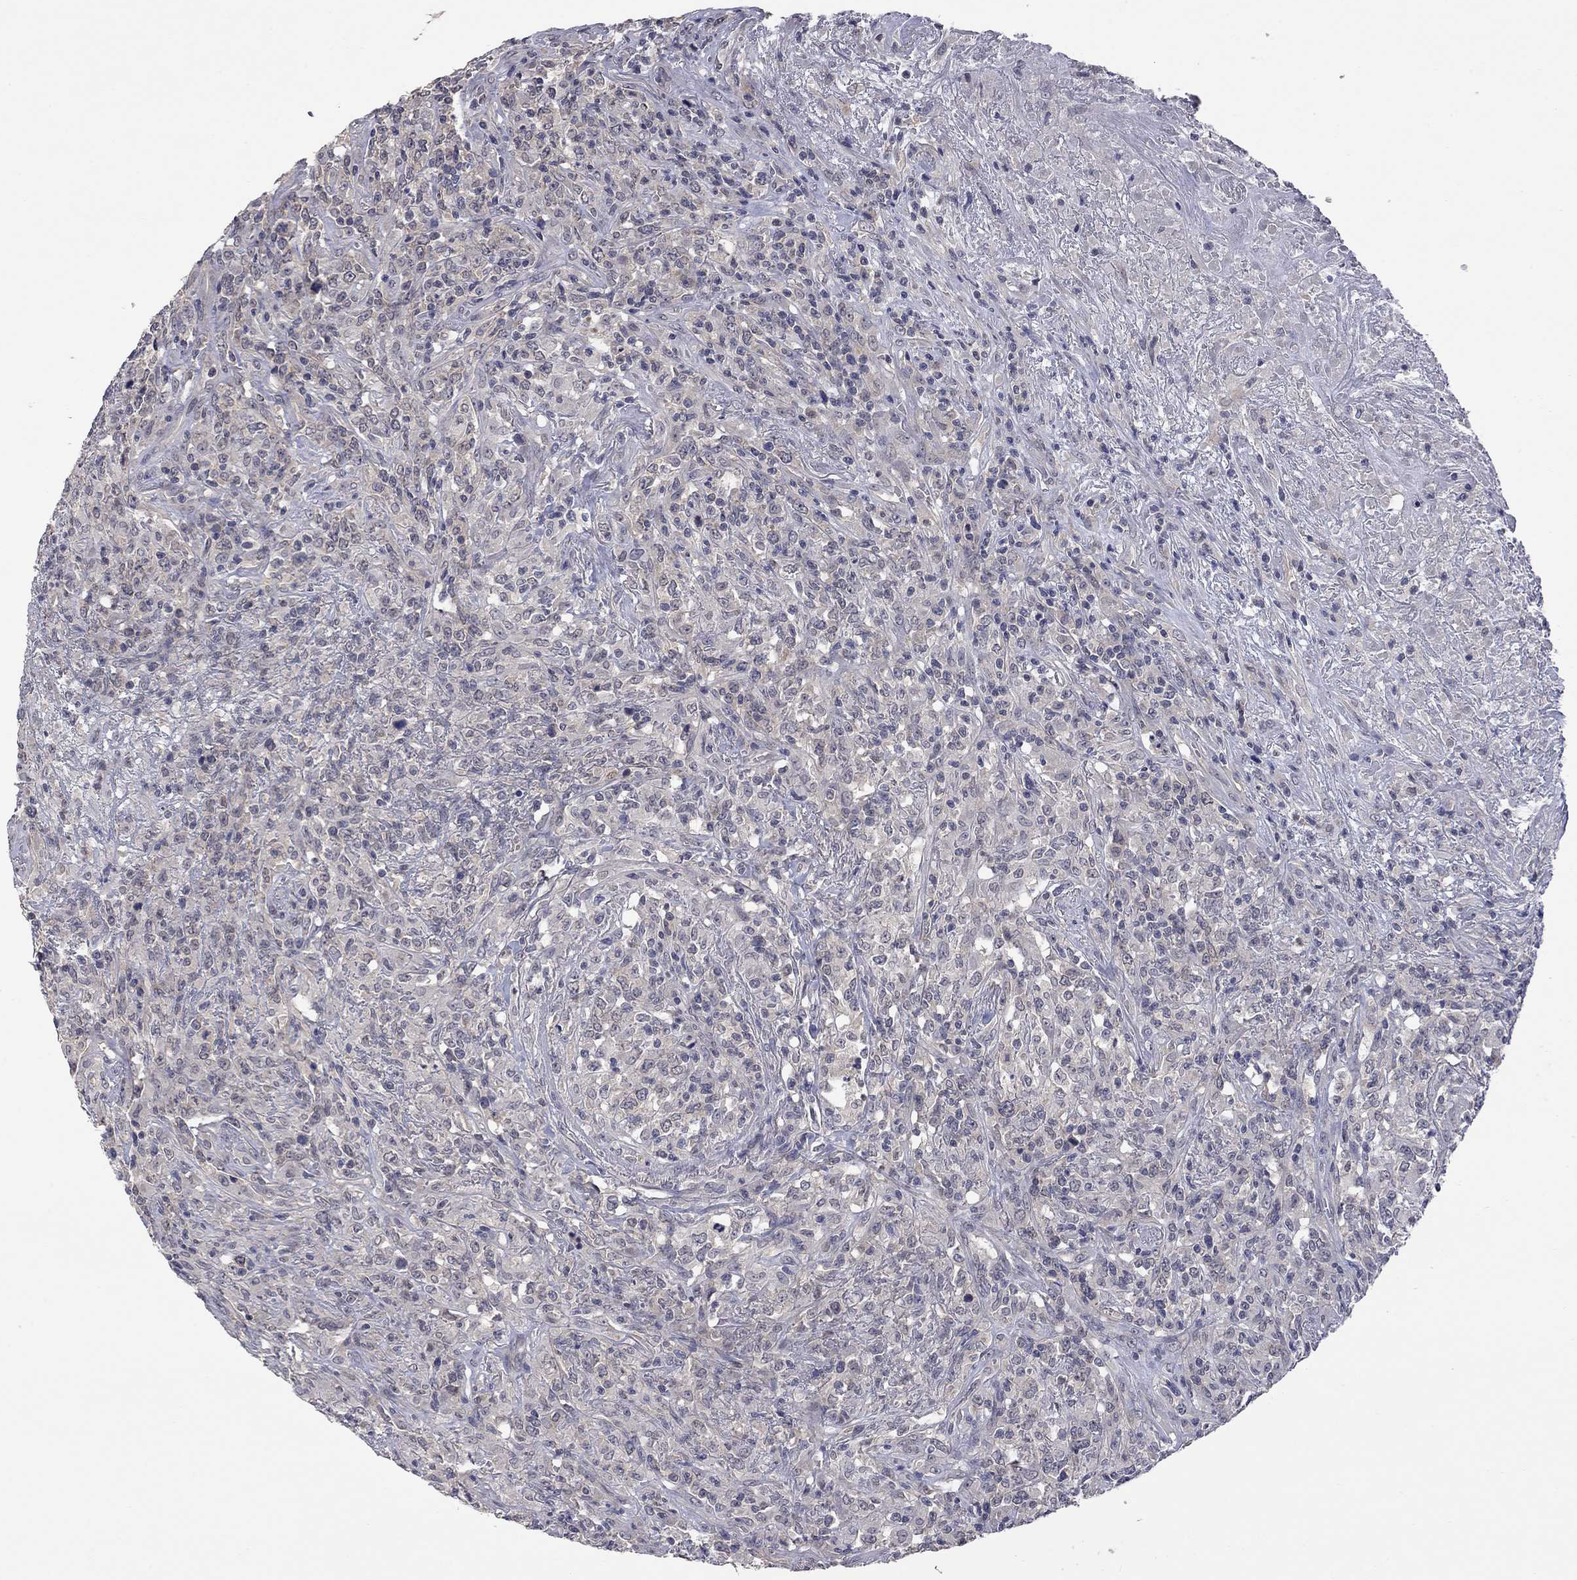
{"staining": {"intensity": "negative", "quantity": "none", "location": "none"}, "tissue": "lymphoma", "cell_type": "Tumor cells", "image_type": "cancer", "snomed": [{"axis": "morphology", "description": "Malignant lymphoma, non-Hodgkin's type, High grade"}, {"axis": "topography", "description": "Lung"}], "caption": "A micrograph of high-grade malignant lymphoma, non-Hodgkin's type stained for a protein demonstrates no brown staining in tumor cells.", "gene": "FABP12", "patient": {"sex": "male", "age": 79}}